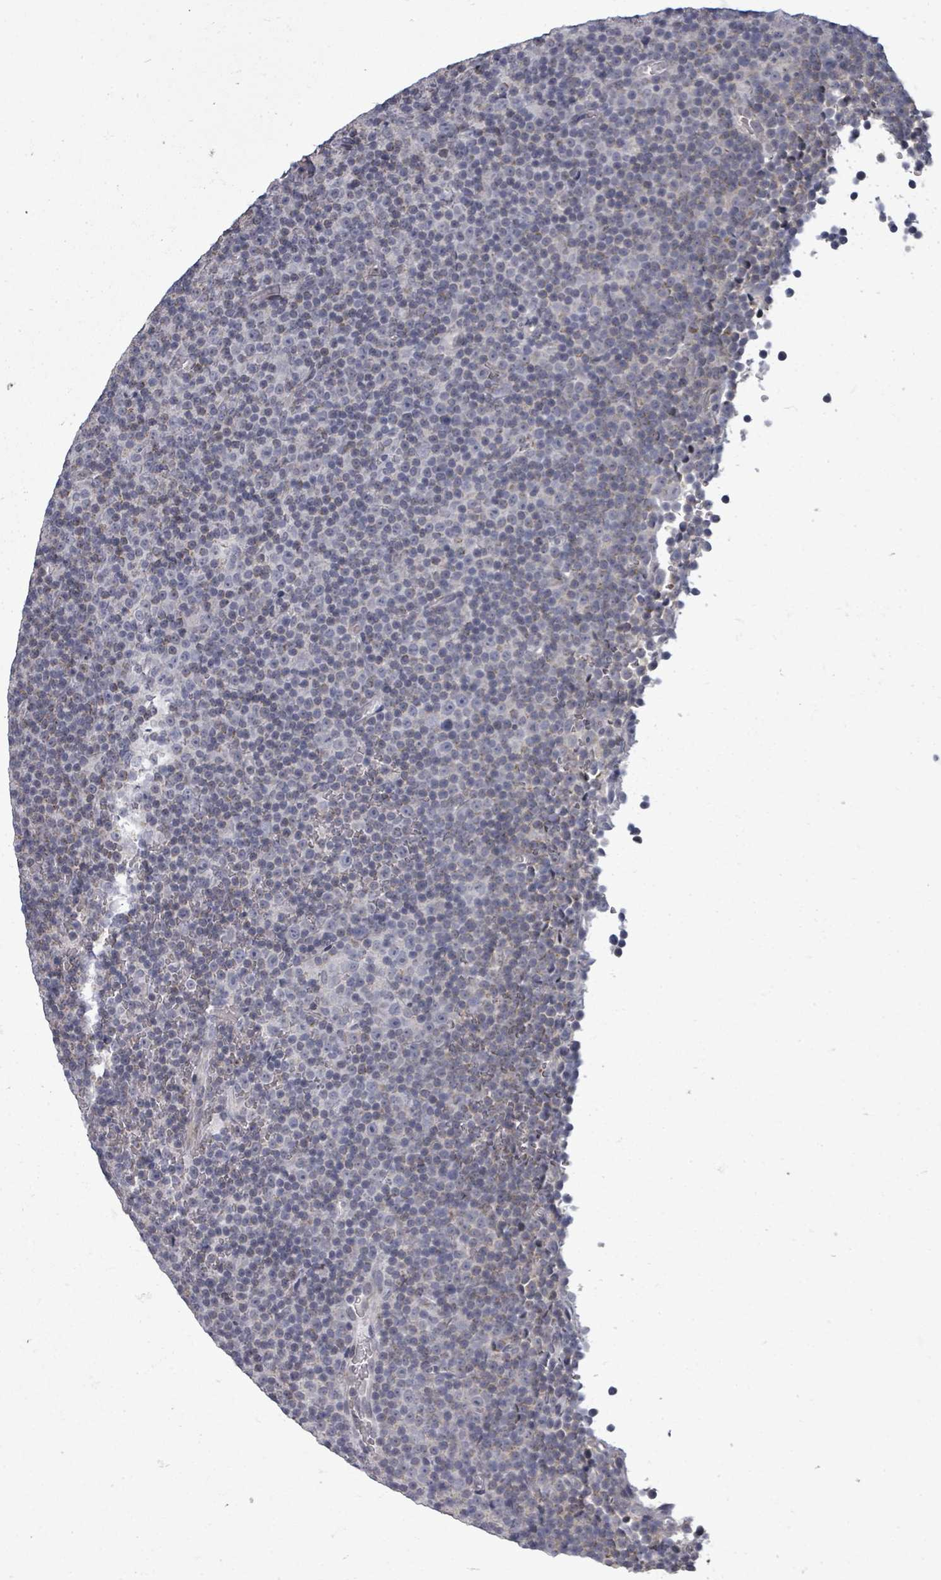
{"staining": {"intensity": "weak", "quantity": "25%-75%", "location": "cytoplasmic/membranous"}, "tissue": "lymphoma", "cell_type": "Tumor cells", "image_type": "cancer", "snomed": [{"axis": "morphology", "description": "Malignant lymphoma, non-Hodgkin's type, Low grade"}, {"axis": "topography", "description": "Lymph node"}], "caption": "A histopathology image showing weak cytoplasmic/membranous expression in about 25%-75% of tumor cells in low-grade malignant lymphoma, non-Hodgkin's type, as visualized by brown immunohistochemical staining.", "gene": "PTPN20", "patient": {"sex": "female", "age": 67}}